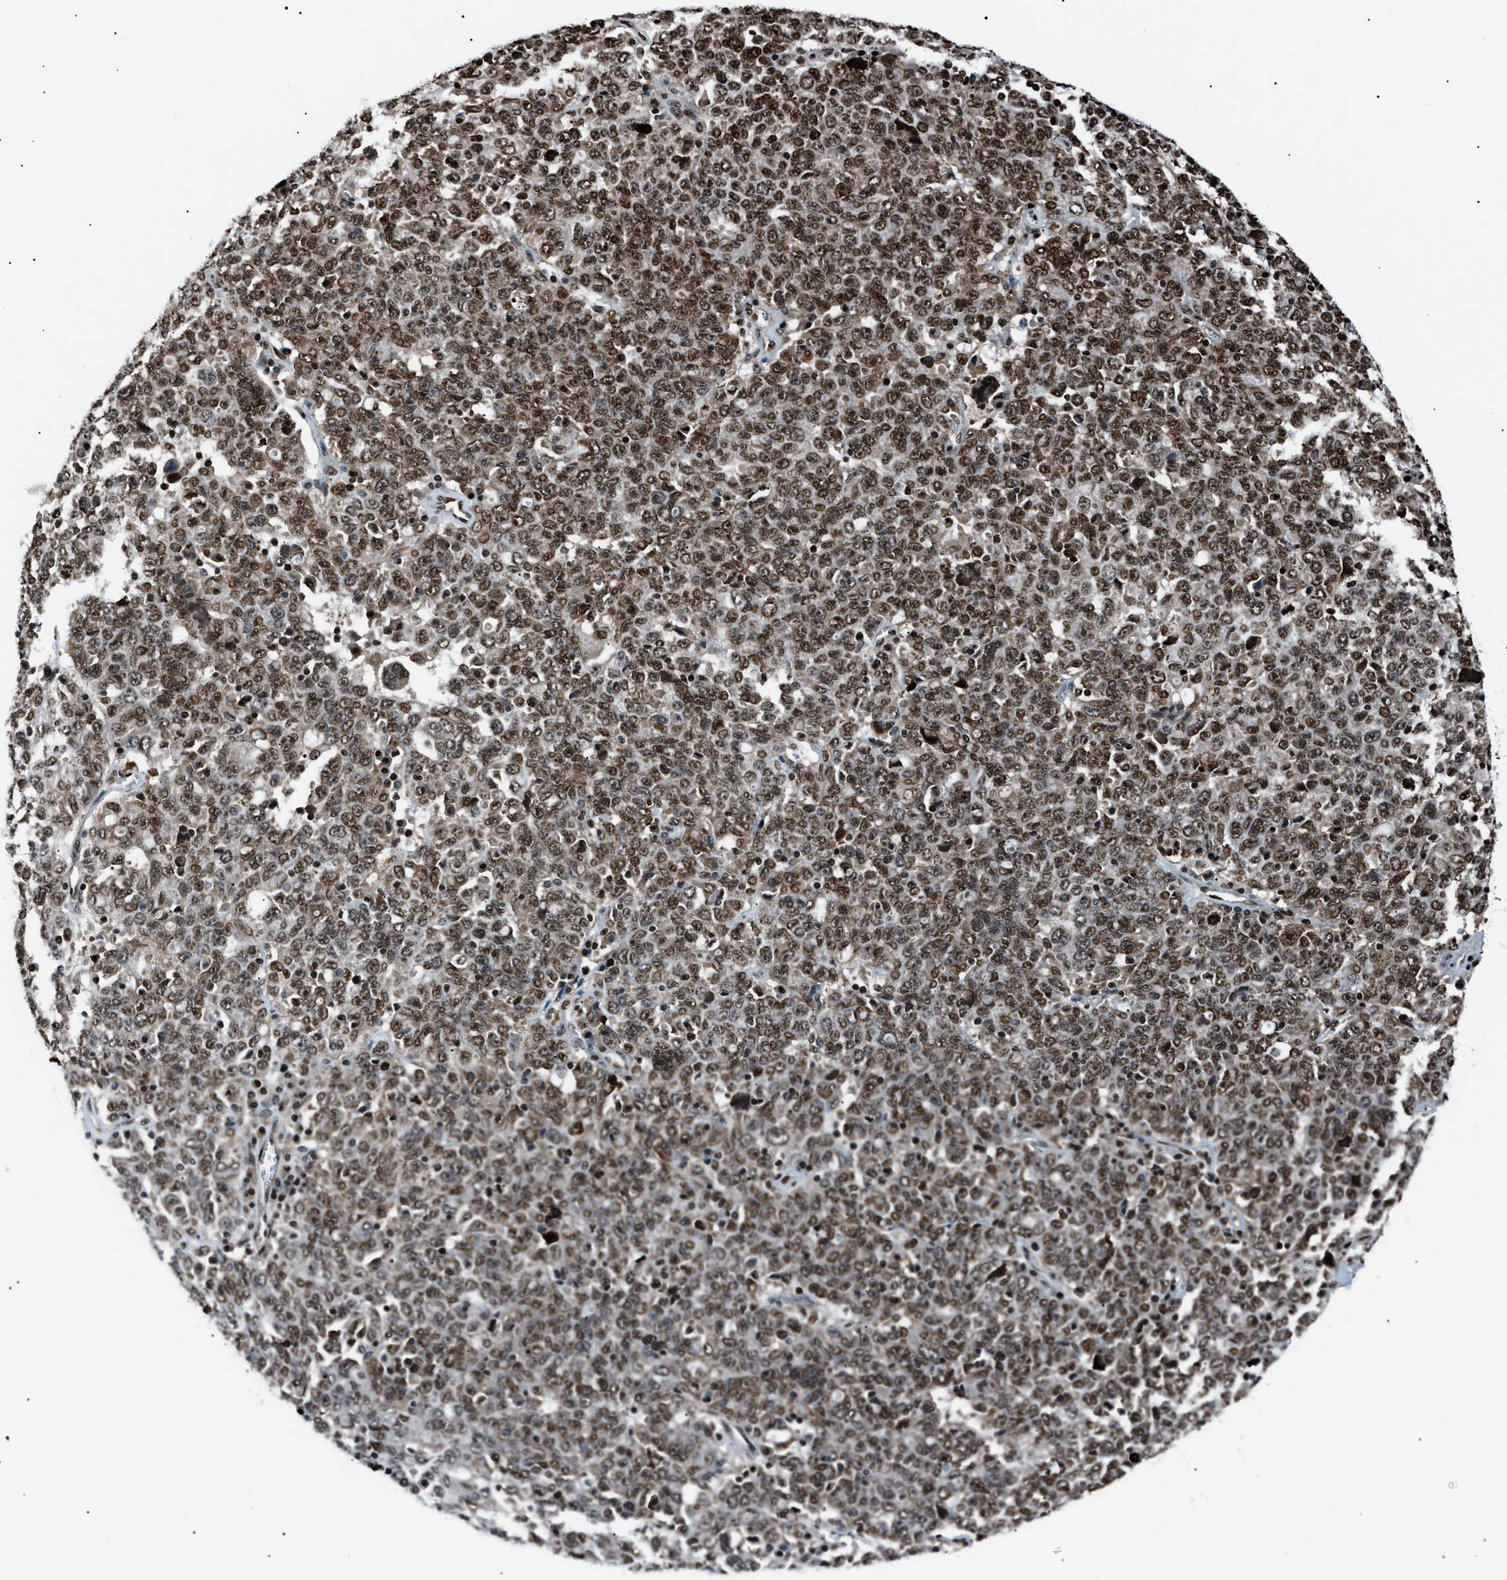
{"staining": {"intensity": "moderate", "quantity": ">75%", "location": "nuclear"}, "tissue": "ovarian cancer", "cell_type": "Tumor cells", "image_type": "cancer", "snomed": [{"axis": "morphology", "description": "Carcinoma, endometroid"}, {"axis": "topography", "description": "Ovary"}], "caption": "High-power microscopy captured an IHC photomicrograph of endometroid carcinoma (ovarian), revealing moderate nuclear expression in about >75% of tumor cells. (DAB IHC with brightfield microscopy, high magnification).", "gene": "PRKX", "patient": {"sex": "female", "age": 62}}